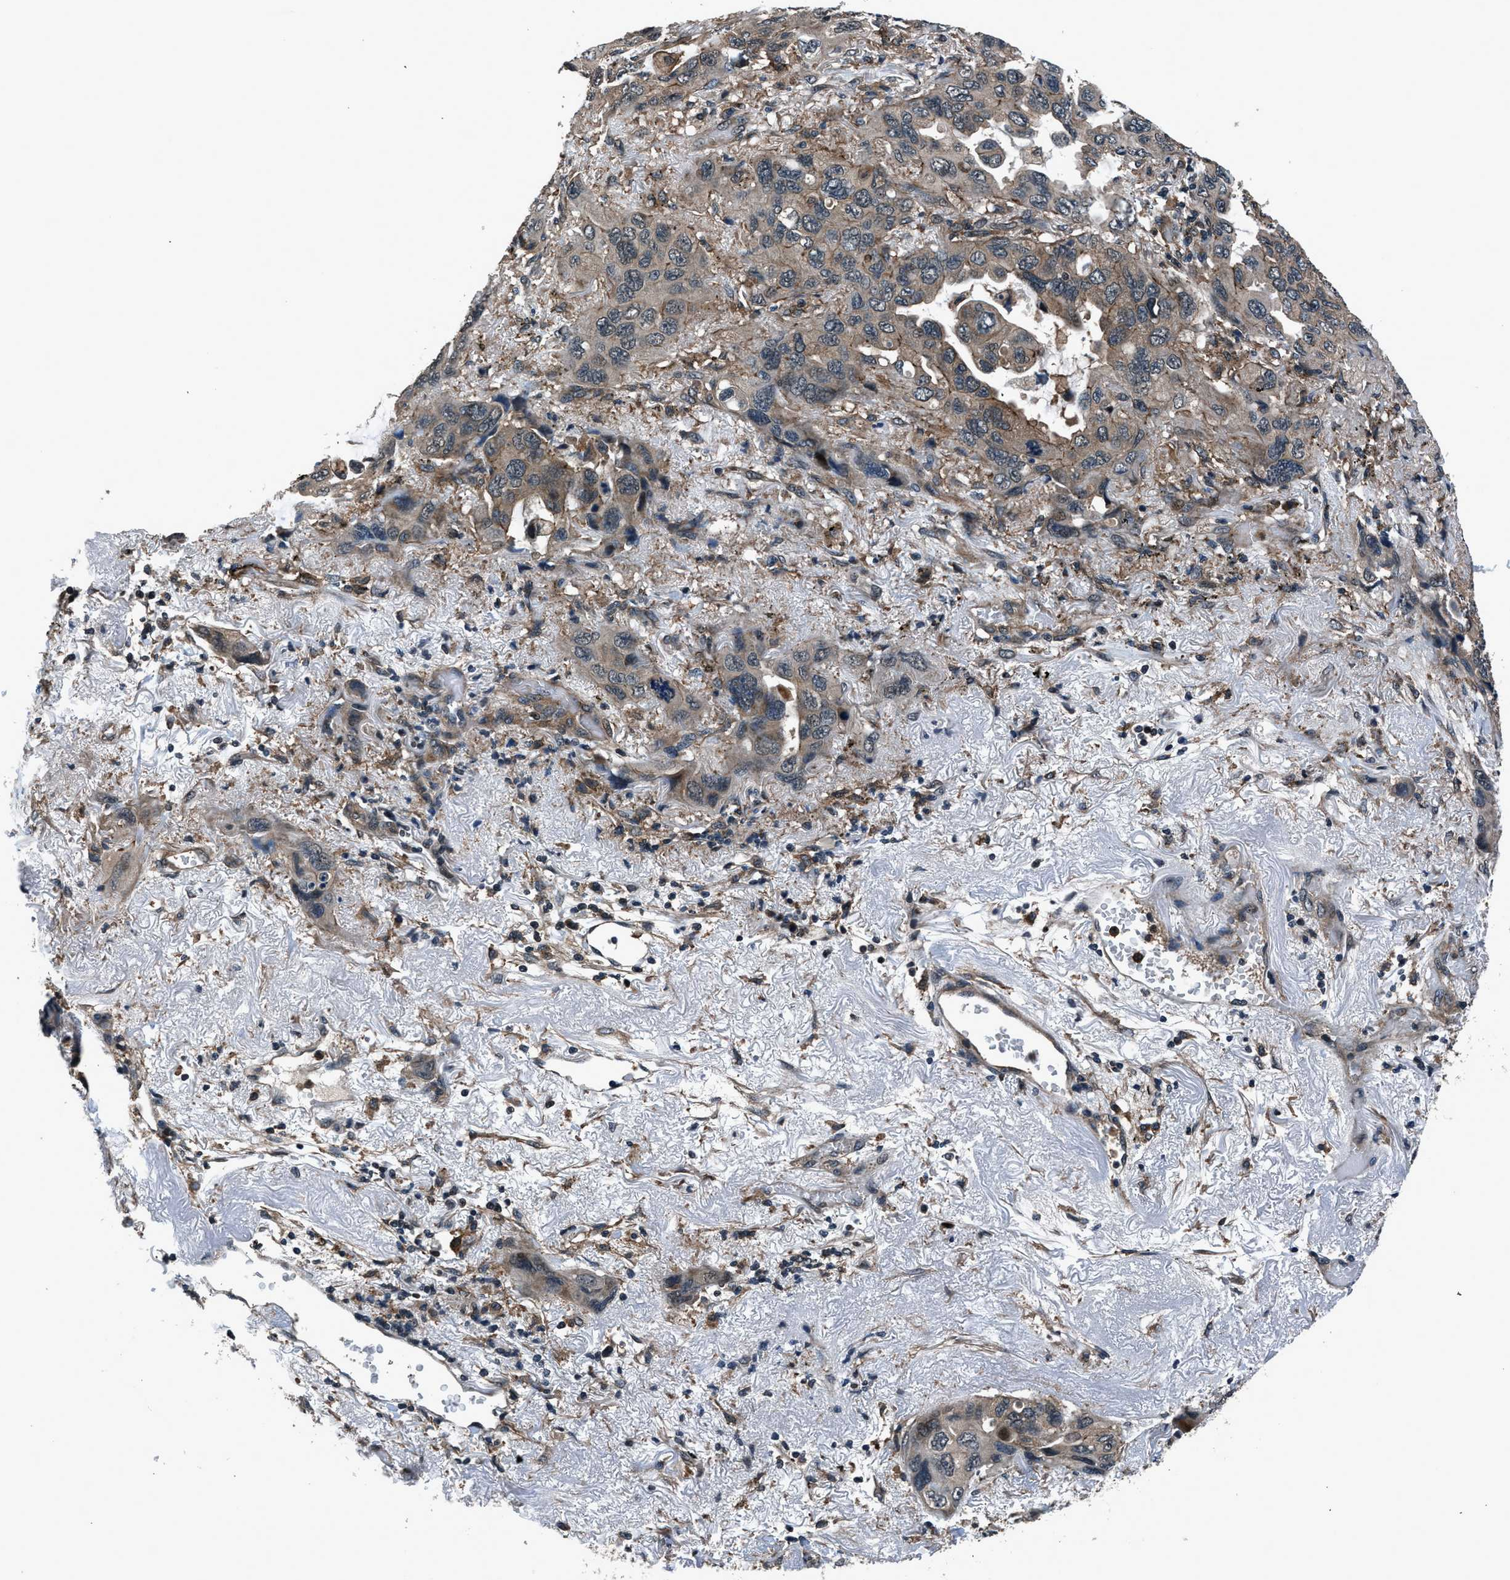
{"staining": {"intensity": "weak", "quantity": "25%-75%", "location": "cytoplasmic/membranous"}, "tissue": "lung cancer", "cell_type": "Tumor cells", "image_type": "cancer", "snomed": [{"axis": "morphology", "description": "Squamous cell carcinoma, NOS"}, {"axis": "topography", "description": "Lung"}], "caption": "Protein staining of lung squamous cell carcinoma tissue exhibits weak cytoplasmic/membranous staining in approximately 25%-75% of tumor cells. The protein is stained brown, and the nuclei are stained in blue (DAB IHC with brightfield microscopy, high magnification).", "gene": "ARHGEF11", "patient": {"sex": "female", "age": 73}}